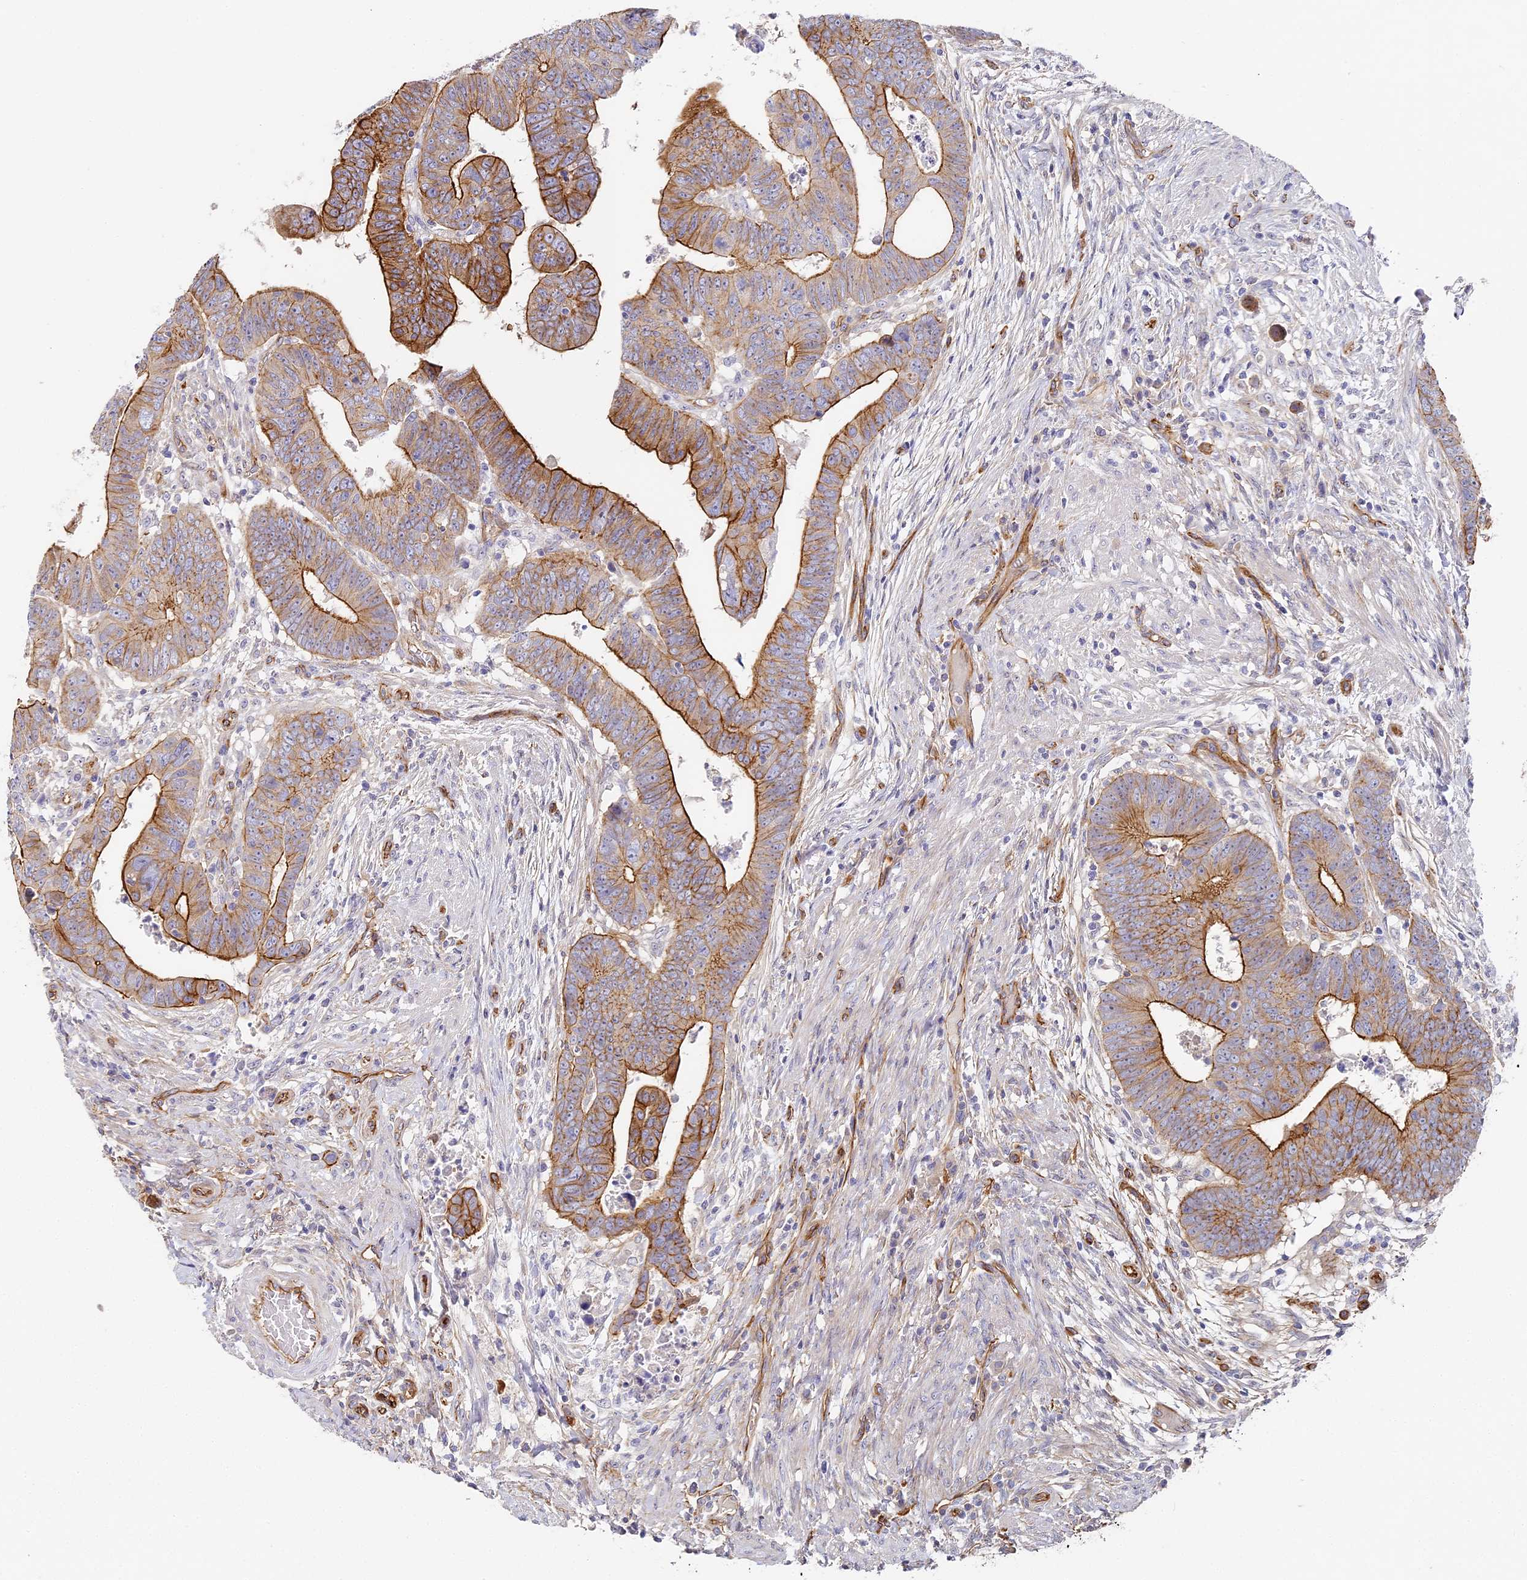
{"staining": {"intensity": "strong", "quantity": "25%-75%", "location": "cytoplasmic/membranous"}, "tissue": "colorectal cancer", "cell_type": "Tumor cells", "image_type": "cancer", "snomed": [{"axis": "morphology", "description": "Normal tissue, NOS"}, {"axis": "morphology", "description": "Adenocarcinoma, NOS"}, {"axis": "topography", "description": "Rectum"}], "caption": "Immunohistochemistry (IHC) of human colorectal cancer demonstrates high levels of strong cytoplasmic/membranous staining in approximately 25%-75% of tumor cells.", "gene": "CCDC30", "patient": {"sex": "female", "age": 65}}